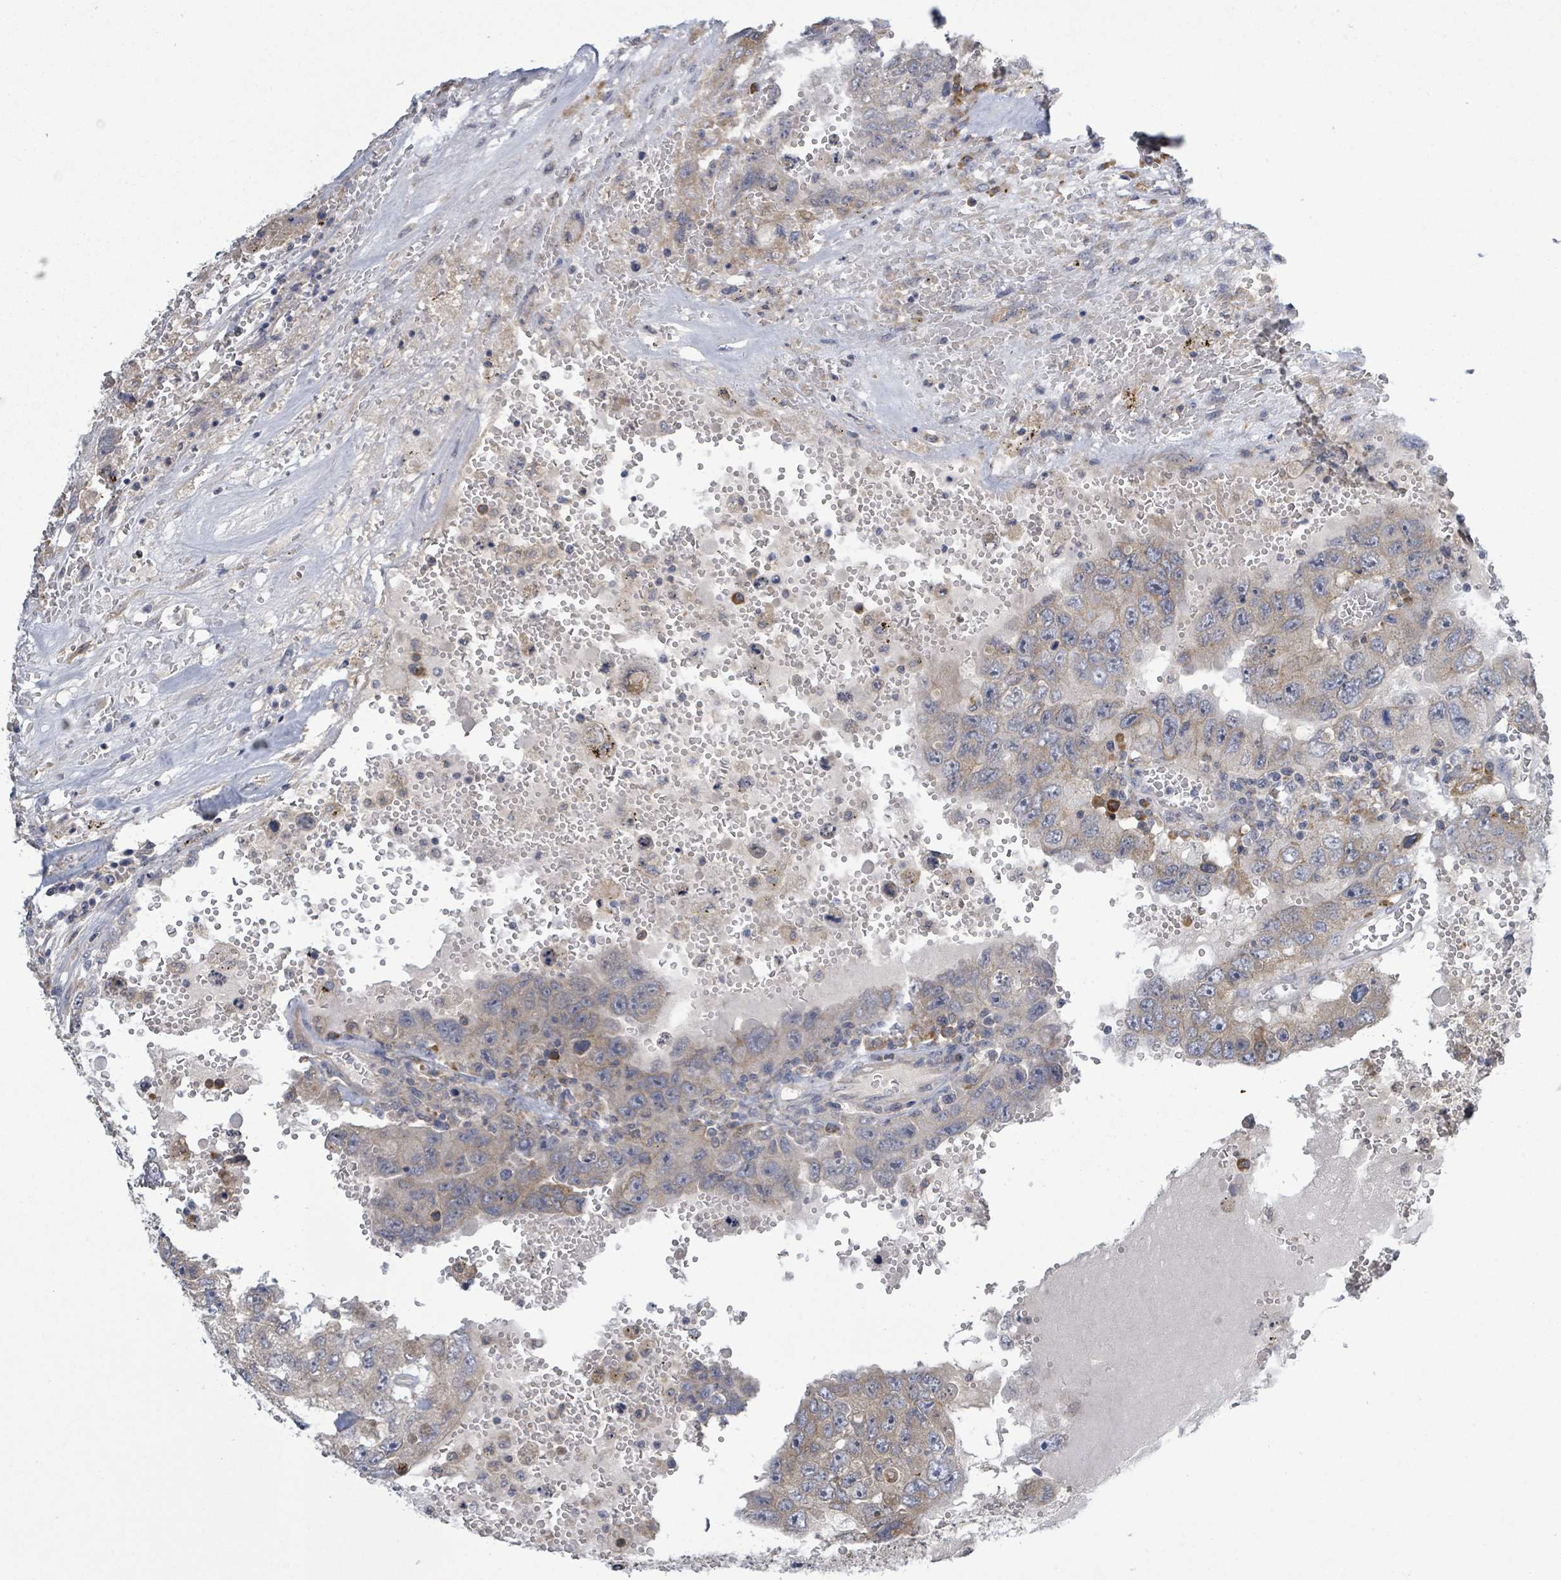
{"staining": {"intensity": "weak", "quantity": "<25%", "location": "cytoplasmic/membranous"}, "tissue": "testis cancer", "cell_type": "Tumor cells", "image_type": "cancer", "snomed": [{"axis": "morphology", "description": "Carcinoma, Embryonal, NOS"}, {"axis": "topography", "description": "Testis"}], "caption": "Protein analysis of testis cancer (embryonal carcinoma) exhibits no significant staining in tumor cells.", "gene": "ATP13A1", "patient": {"sex": "male", "age": 26}}